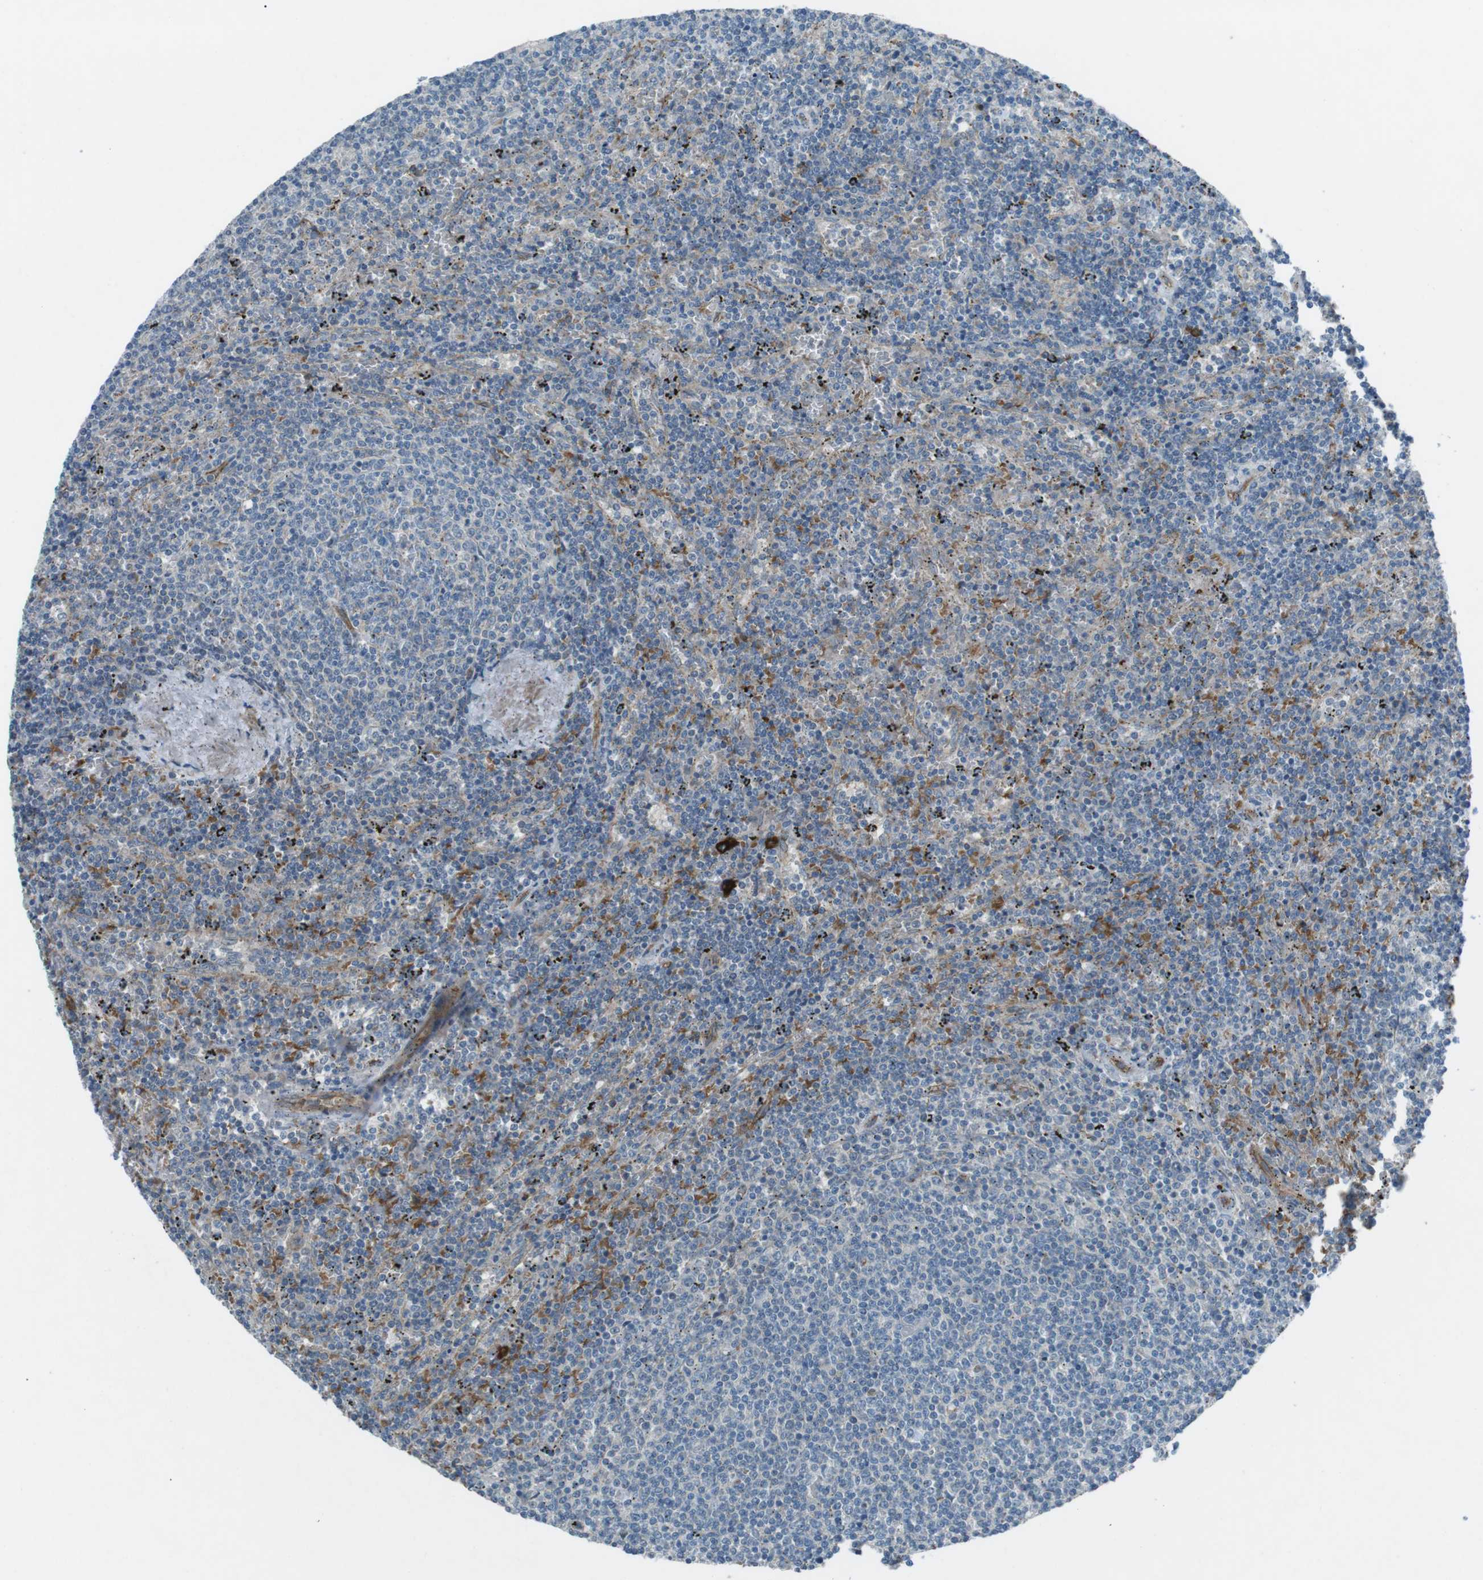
{"staining": {"intensity": "negative", "quantity": "none", "location": "none"}, "tissue": "lymphoma", "cell_type": "Tumor cells", "image_type": "cancer", "snomed": [{"axis": "morphology", "description": "Malignant lymphoma, non-Hodgkin's type, Low grade"}, {"axis": "topography", "description": "Spleen"}], "caption": "Immunohistochemistry photomicrograph of human lymphoma stained for a protein (brown), which displays no expression in tumor cells.", "gene": "SPTA1", "patient": {"sex": "female", "age": 50}}